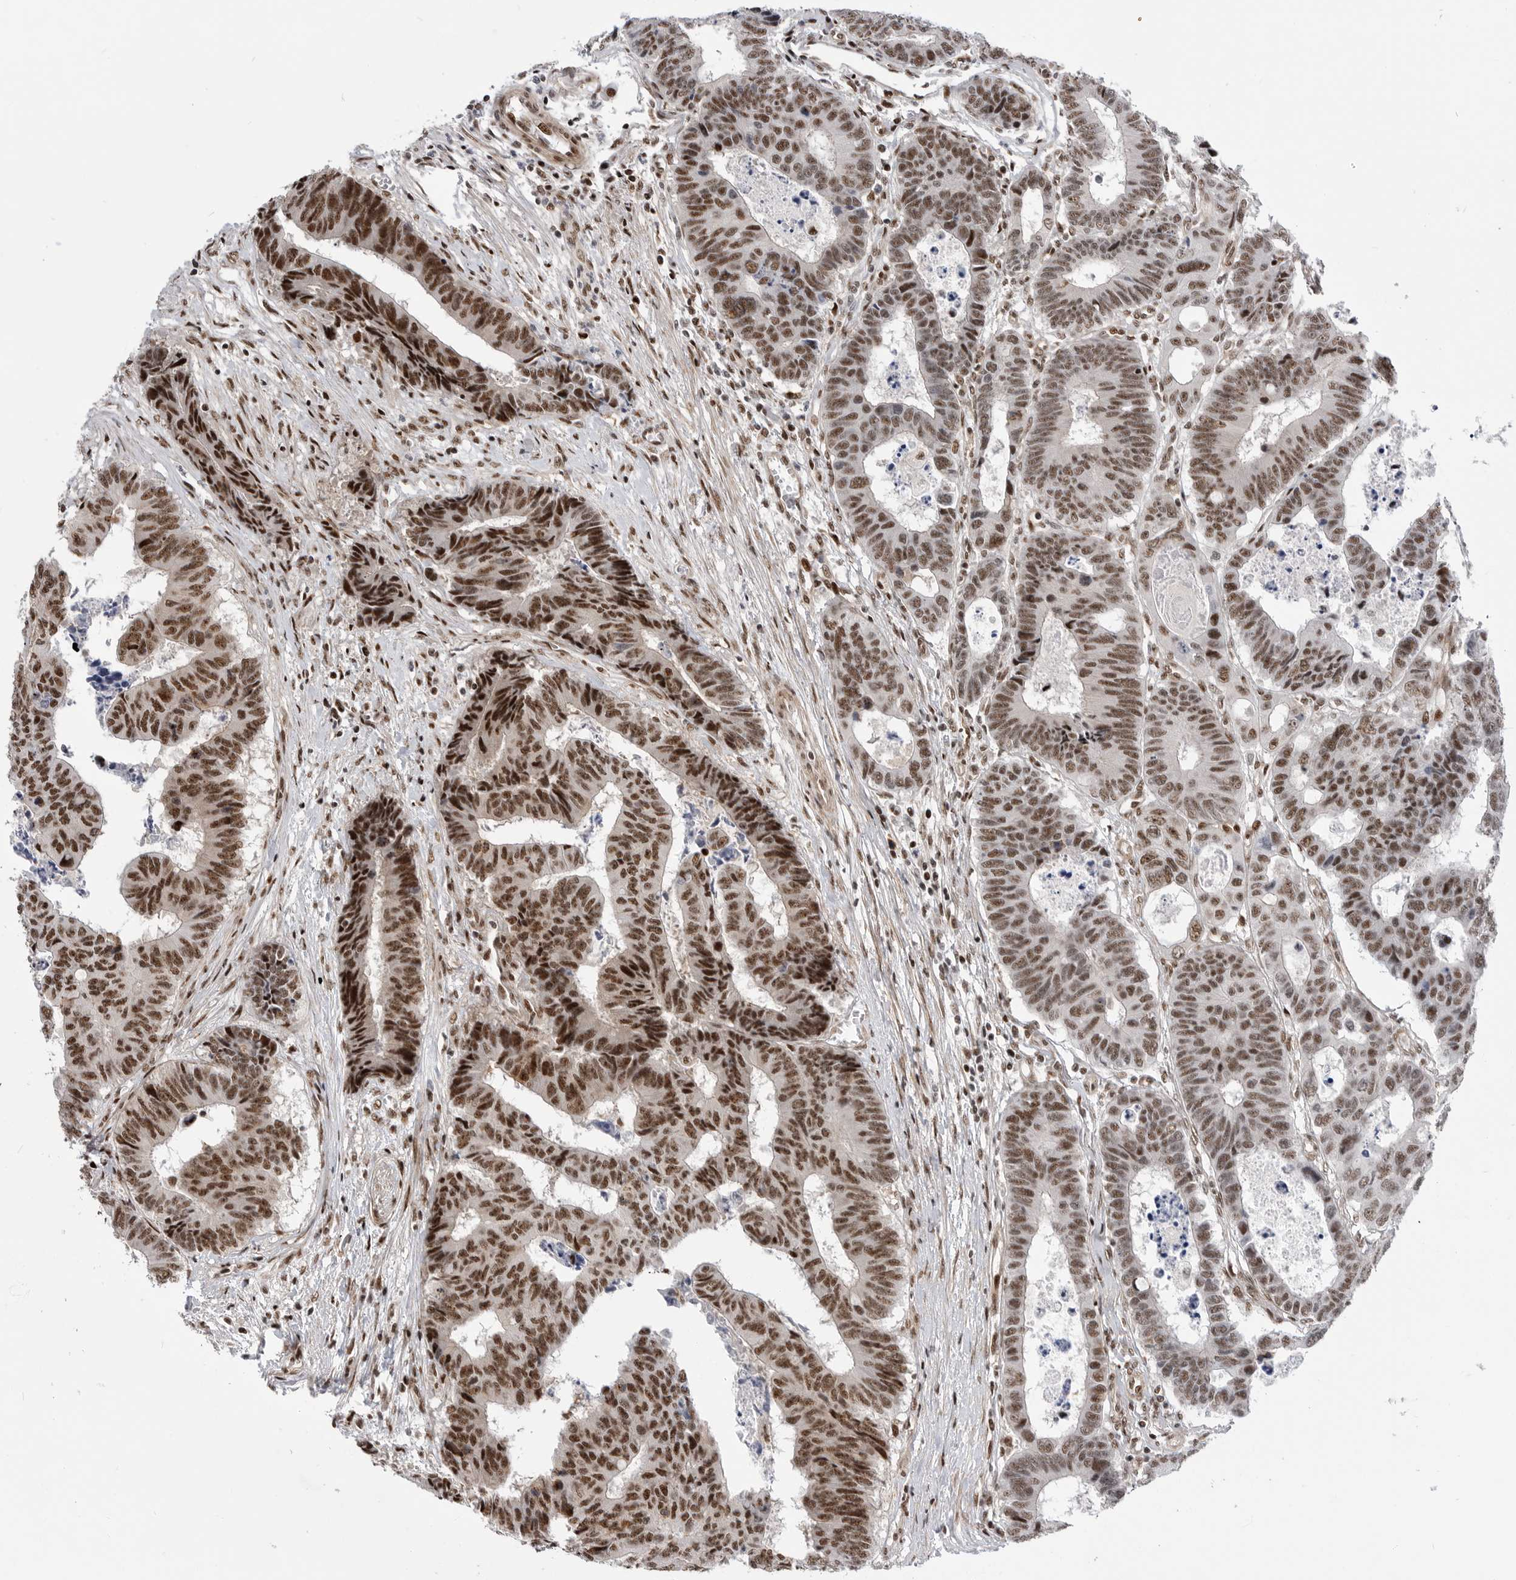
{"staining": {"intensity": "strong", "quantity": ">75%", "location": "nuclear"}, "tissue": "colorectal cancer", "cell_type": "Tumor cells", "image_type": "cancer", "snomed": [{"axis": "morphology", "description": "Adenocarcinoma, NOS"}, {"axis": "topography", "description": "Rectum"}], "caption": "Immunohistochemical staining of human colorectal cancer (adenocarcinoma) exhibits strong nuclear protein positivity in about >75% of tumor cells.", "gene": "GPATCH2", "patient": {"sex": "male", "age": 84}}